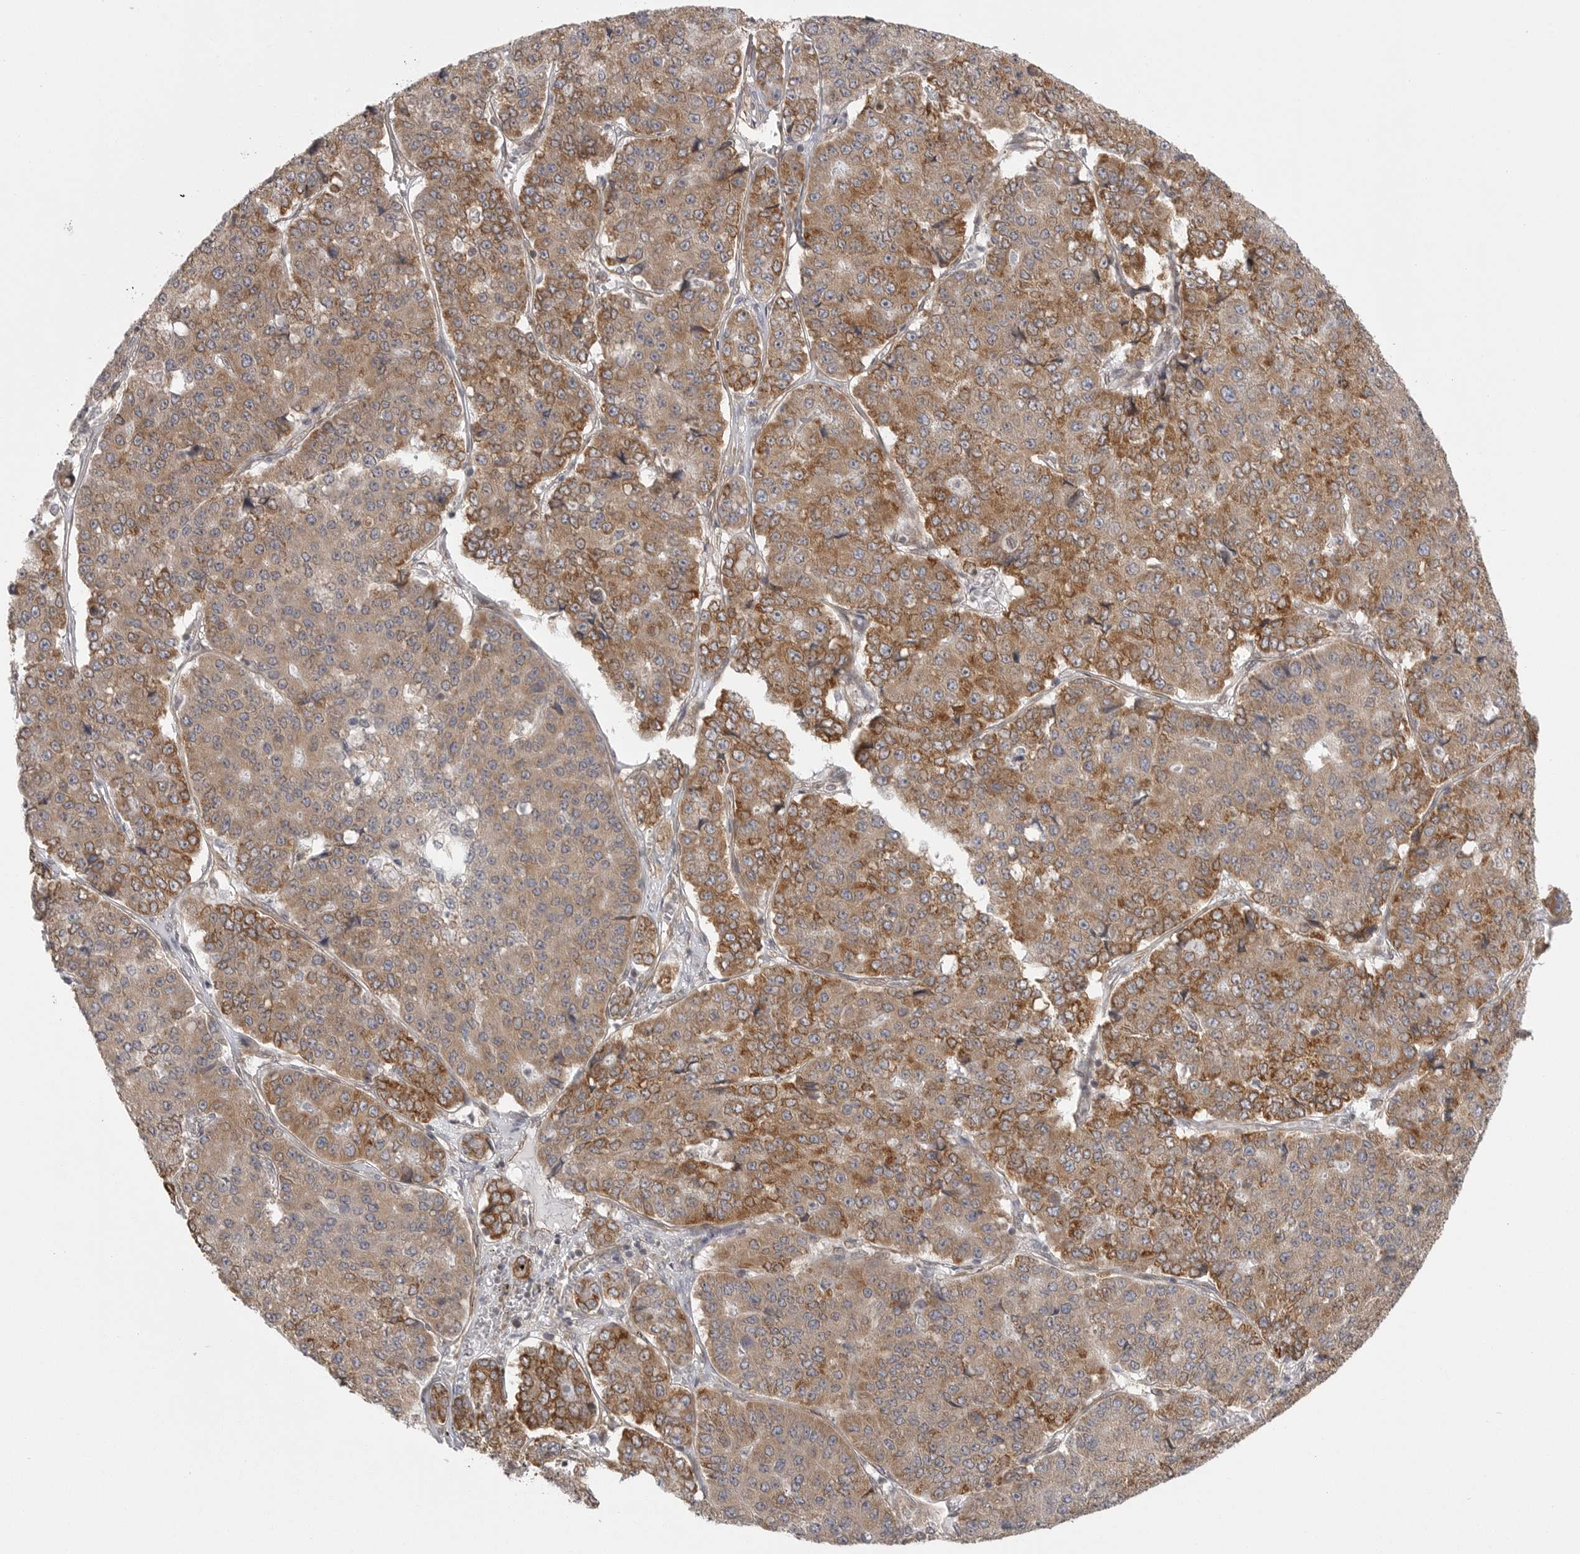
{"staining": {"intensity": "moderate", "quantity": ">75%", "location": "cytoplasmic/membranous"}, "tissue": "pancreatic cancer", "cell_type": "Tumor cells", "image_type": "cancer", "snomed": [{"axis": "morphology", "description": "Adenocarcinoma, NOS"}, {"axis": "topography", "description": "Pancreas"}], "caption": "The histopathology image exhibits staining of pancreatic adenocarcinoma, revealing moderate cytoplasmic/membranous protein expression (brown color) within tumor cells. (IHC, brightfield microscopy, high magnification).", "gene": "CERS2", "patient": {"sex": "male", "age": 50}}